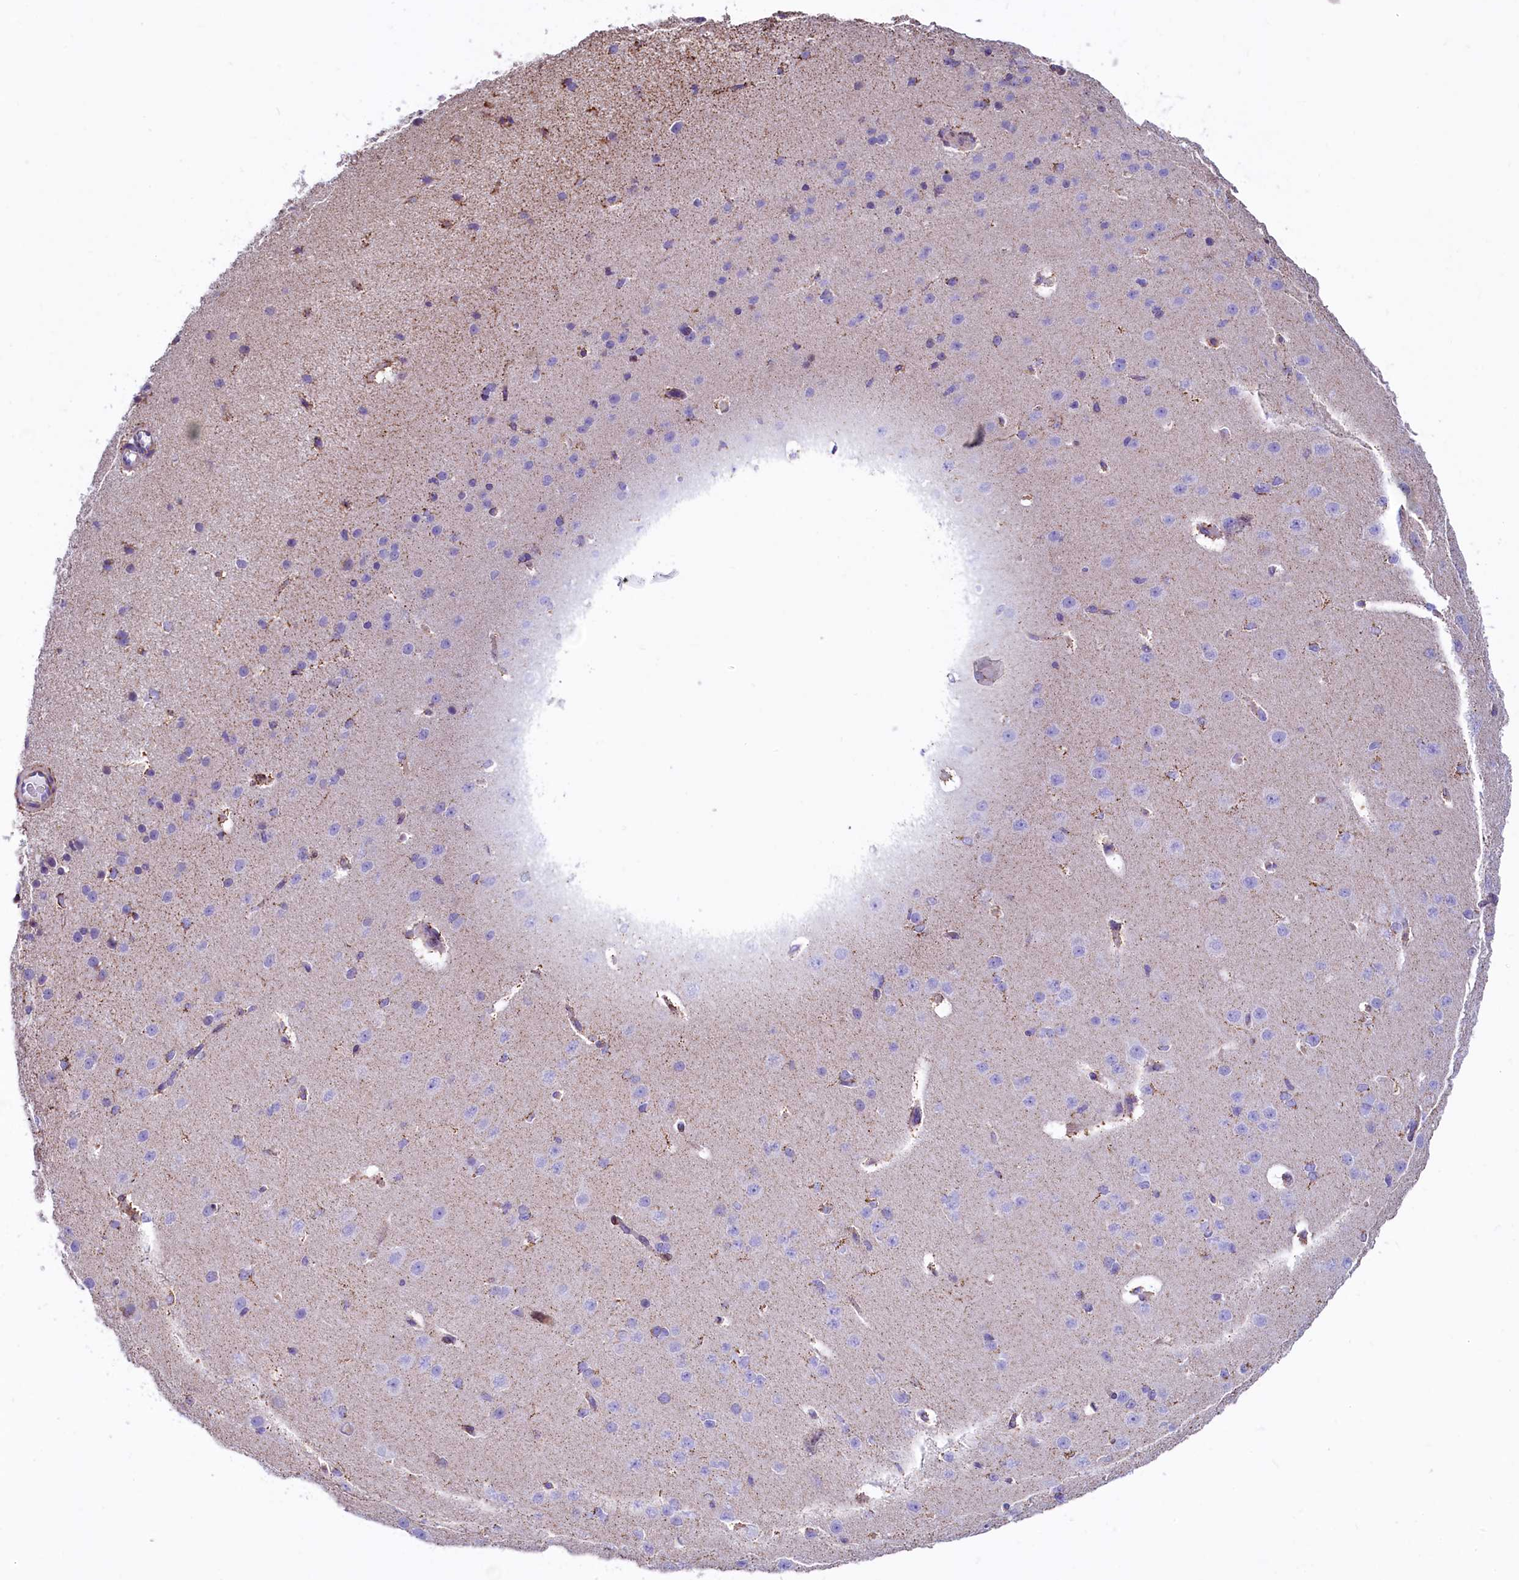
{"staining": {"intensity": "negative", "quantity": "none", "location": "none"}, "tissue": "cerebral cortex", "cell_type": "Endothelial cells", "image_type": "normal", "snomed": [{"axis": "morphology", "description": "Normal tissue, NOS"}, {"axis": "morphology", "description": "Developmental malformation"}, {"axis": "topography", "description": "Cerebral cortex"}], "caption": "Immunohistochemical staining of benign human cerebral cortex exhibits no significant positivity in endothelial cells.", "gene": "VWCE", "patient": {"sex": "female", "age": 30}}